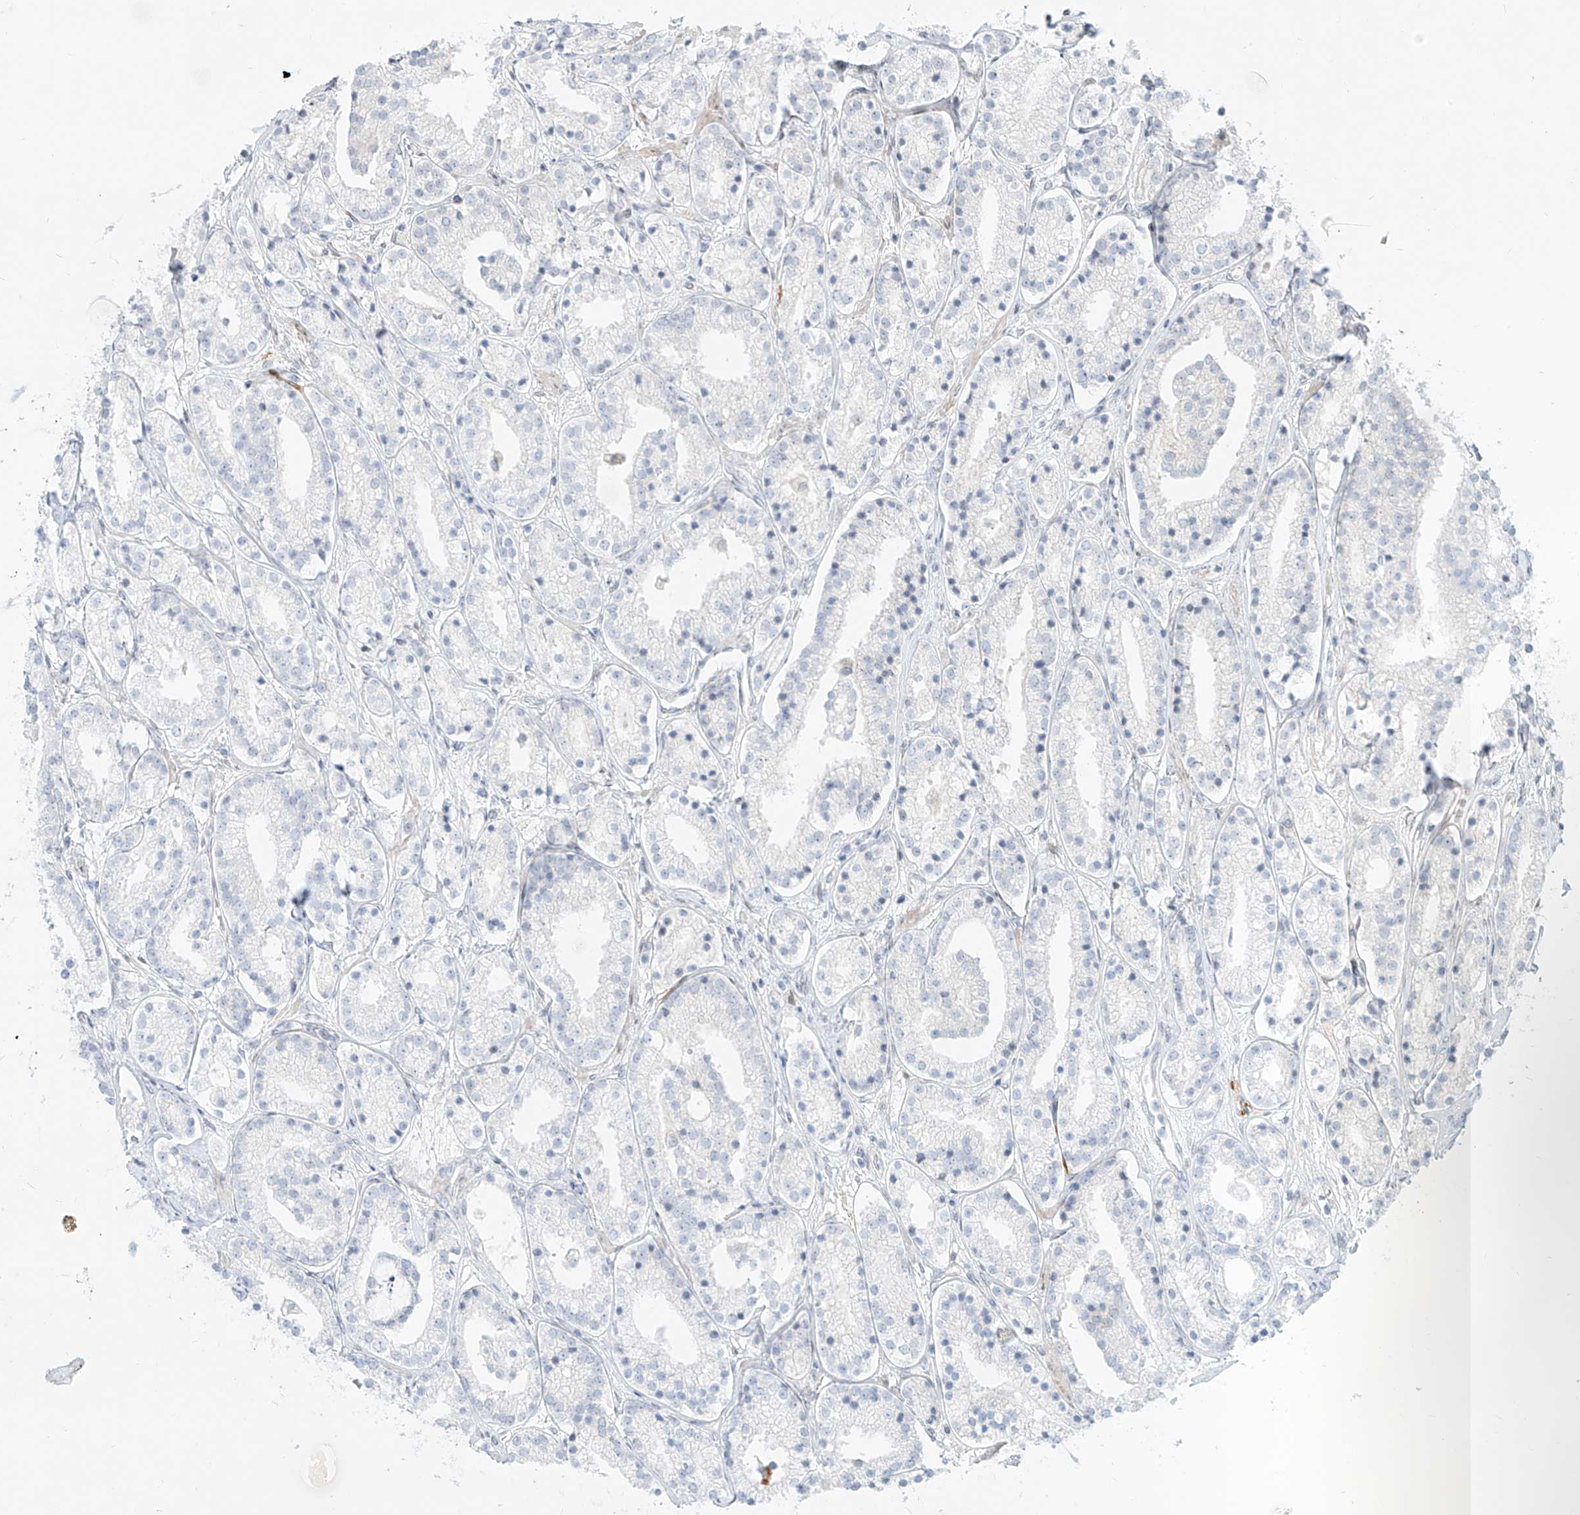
{"staining": {"intensity": "negative", "quantity": "none", "location": "none"}, "tissue": "prostate cancer", "cell_type": "Tumor cells", "image_type": "cancer", "snomed": [{"axis": "morphology", "description": "Adenocarcinoma, High grade"}, {"axis": "topography", "description": "Prostate"}], "caption": "IHC micrograph of human prostate high-grade adenocarcinoma stained for a protein (brown), which demonstrates no positivity in tumor cells.", "gene": "NHSL1", "patient": {"sex": "male", "age": 69}}